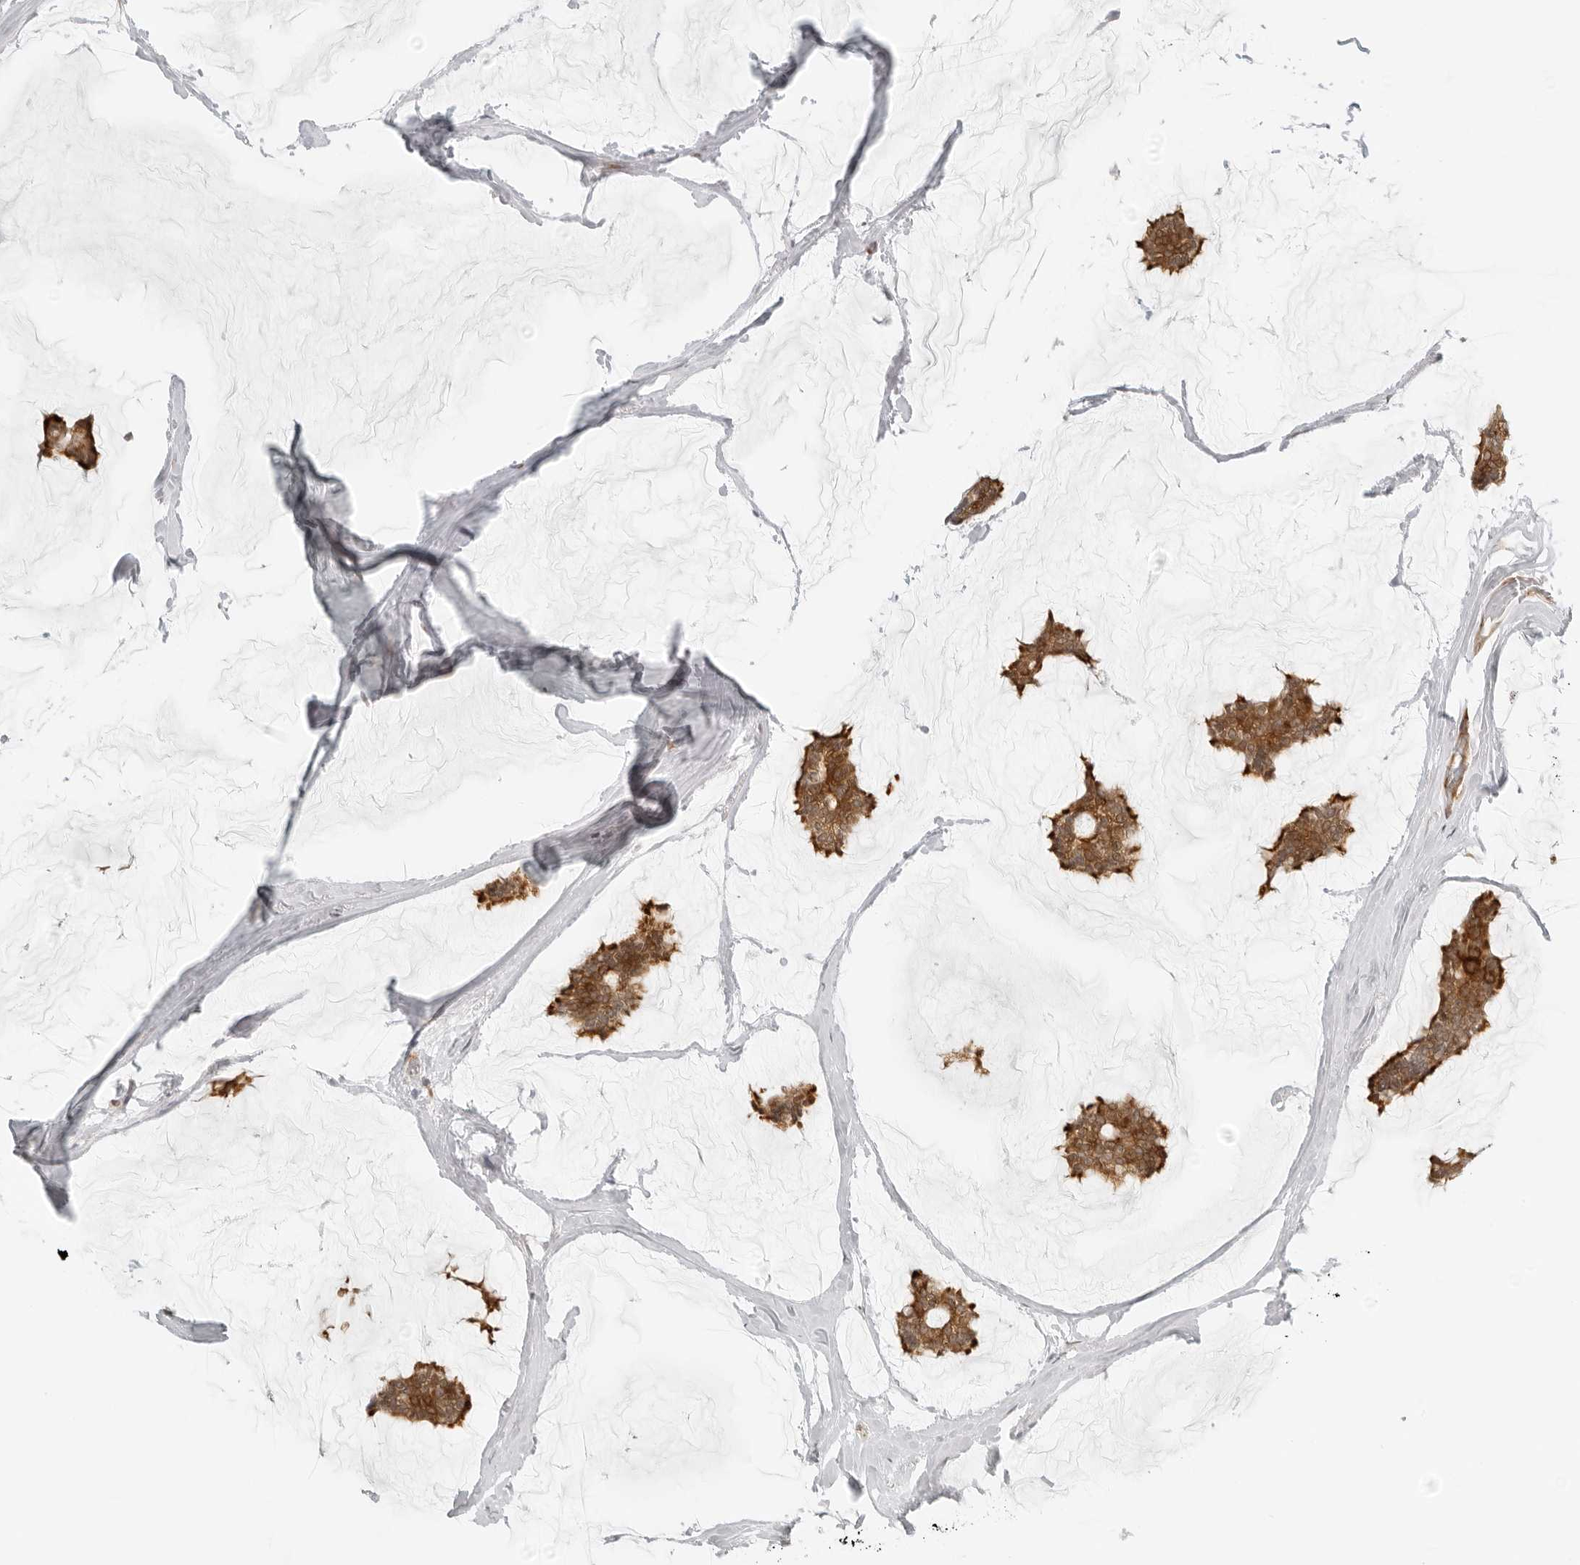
{"staining": {"intensity": "moderate", "quantity": ">75%", "location": "cytoplasmic/membranous"}, "tissue": "breast cancer", "cell_type": "Tumor cells", "image_type": "cancer", "snomed": [{"axis": "morphology", "description": "Duct carcinoma"}, {"axis": "topography", "description": "Breast"}], "caption": "Protein expression analysis of breast intraductal carcinoma reveals moderate cytoplasmic/membranous positivity in approximately >75% of tumor cells.", "gene": "EIF4G1", "patient": {"sex": "female", "age": 93}}